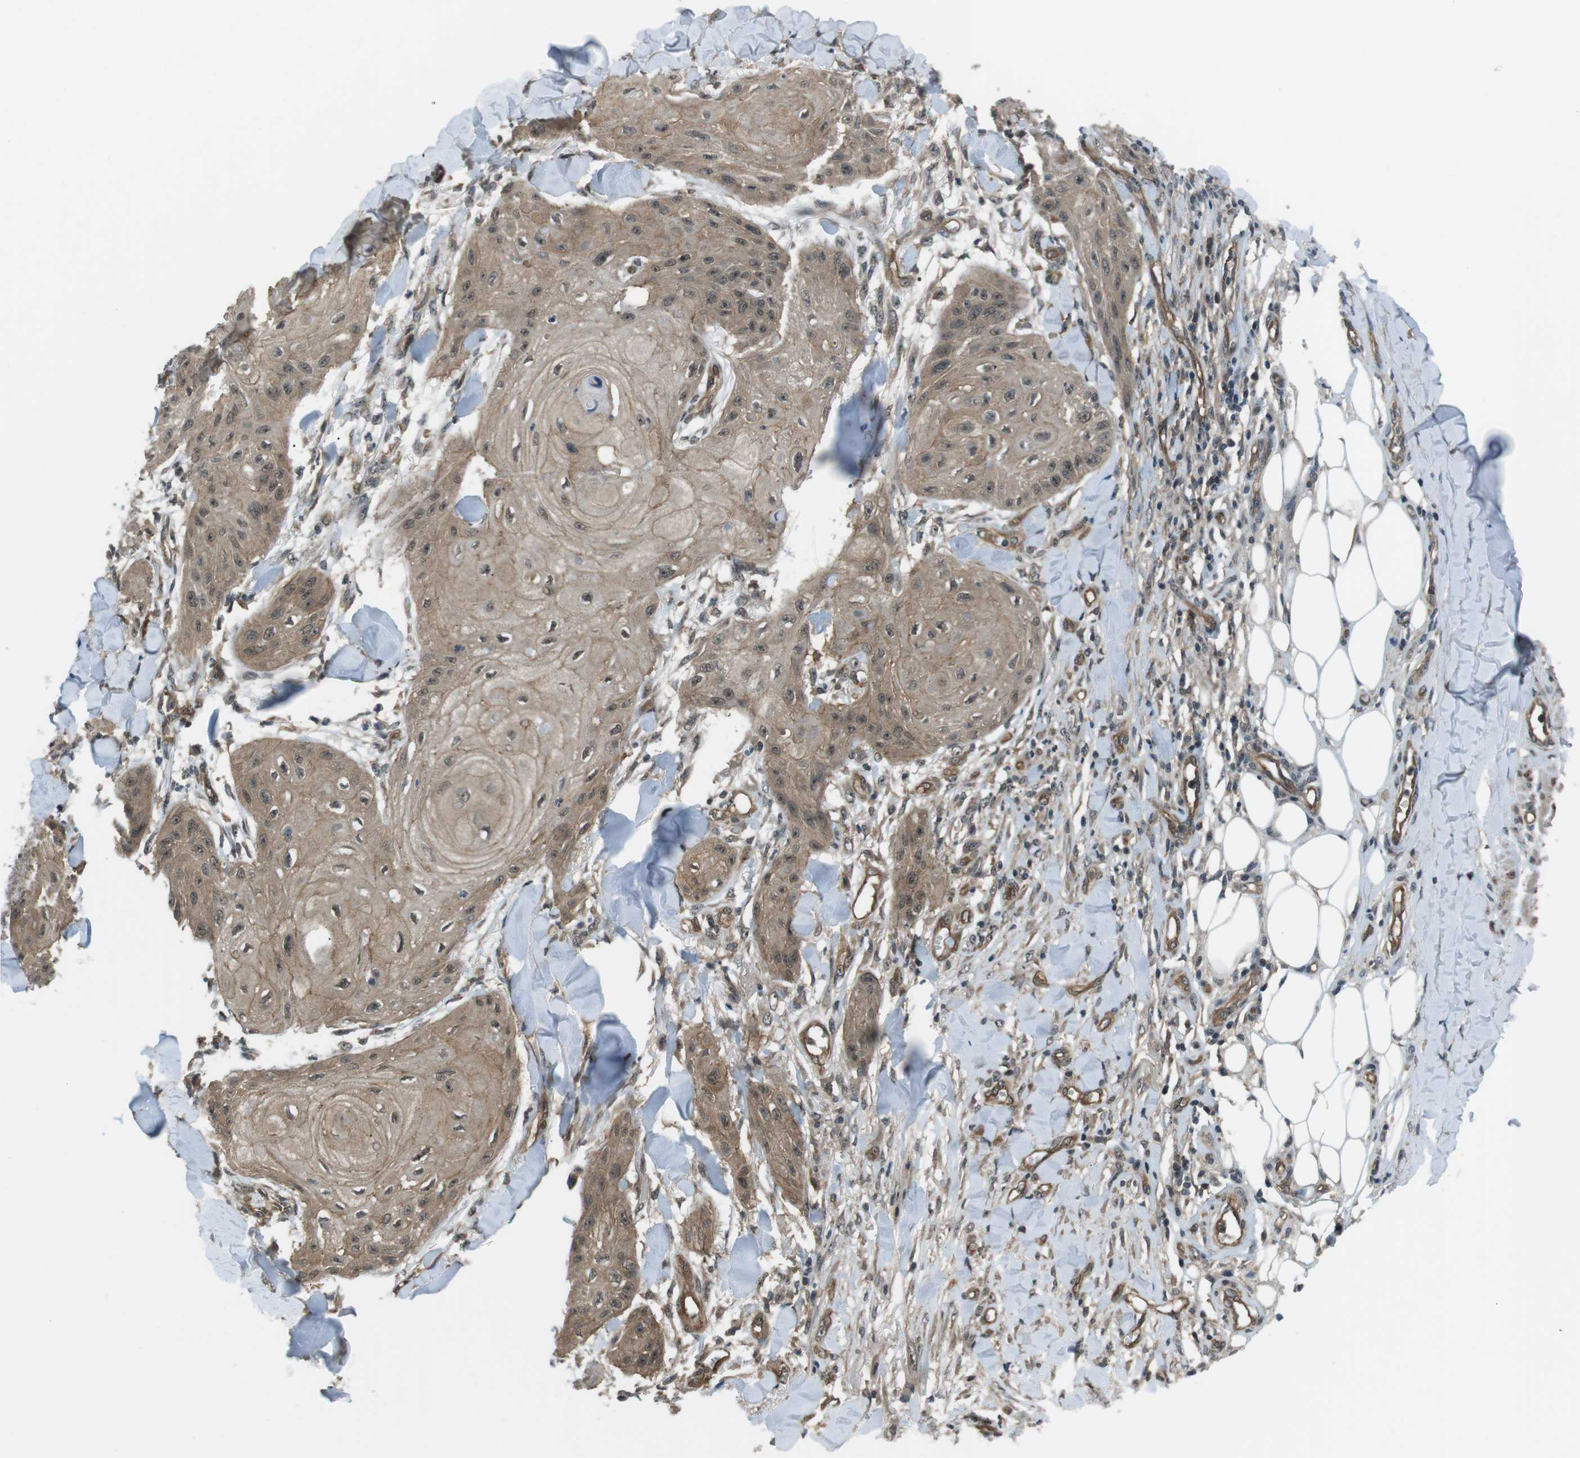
{"staining": {"intensity": "weak", "quantity": ">75%", "location": "cytoplasmic/membranous,nuclear"}, "tissue": "skin cancer", "cell_type": "Tumor cells", "image_type": "cancer", "snomed": [{"axis": "morphology", "description": "Squamous cell carcinoma, NOS"}, {"axis": "topography", "description": "Skin"}], "caption": "An image of human skin squamous cell carcinoma stained for a protein reveals weak cytoplasmic/membranous and nuclear brown staining in tumor cells. The staining was performed using DAB, with brown indicating positive protein expression. Nuclei are stained blue with hematoxylin.", "gene": "TIAM2", "patient": {"sex": "male", "age": 74}}